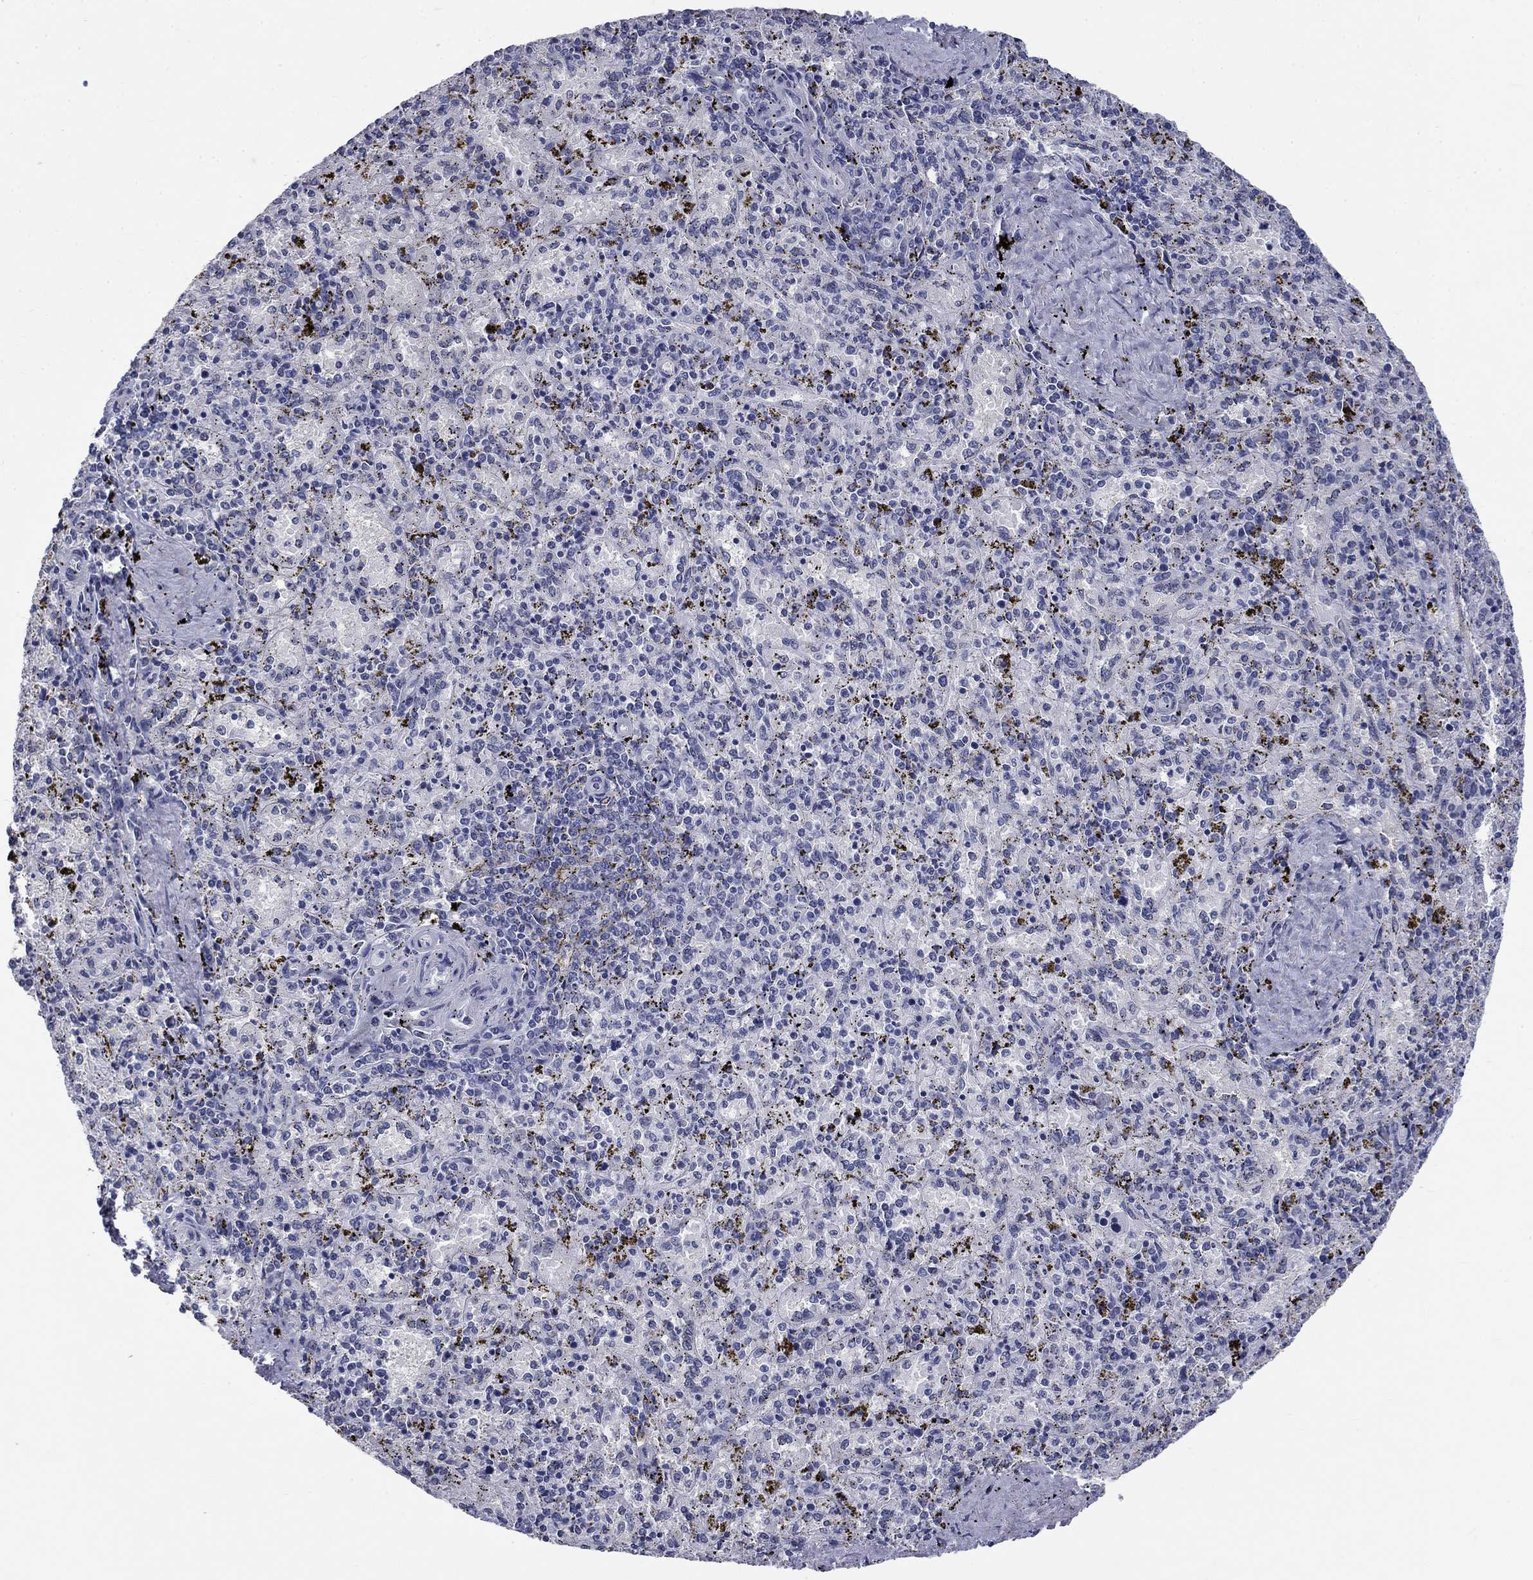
{"staining": {"intensity": "negative", "quantity": "none", "location": "none"}, "tissue": "spleen", "cell_type": "Cells in red pulp", "image_type": "normal", "snomed": [{"axis": "morphology", "description": "Normal tissue, NOS"}, {"axis": "topography", "description": "Spleen"}], "caption": "High power microscopy photomicrograph of an immunohistochemistry micrograph of benign spleen, revealing no significant staining in cells in red pulp.", "gene": "ELAVL4", "patient": {"sex": "female", "age": 50}}